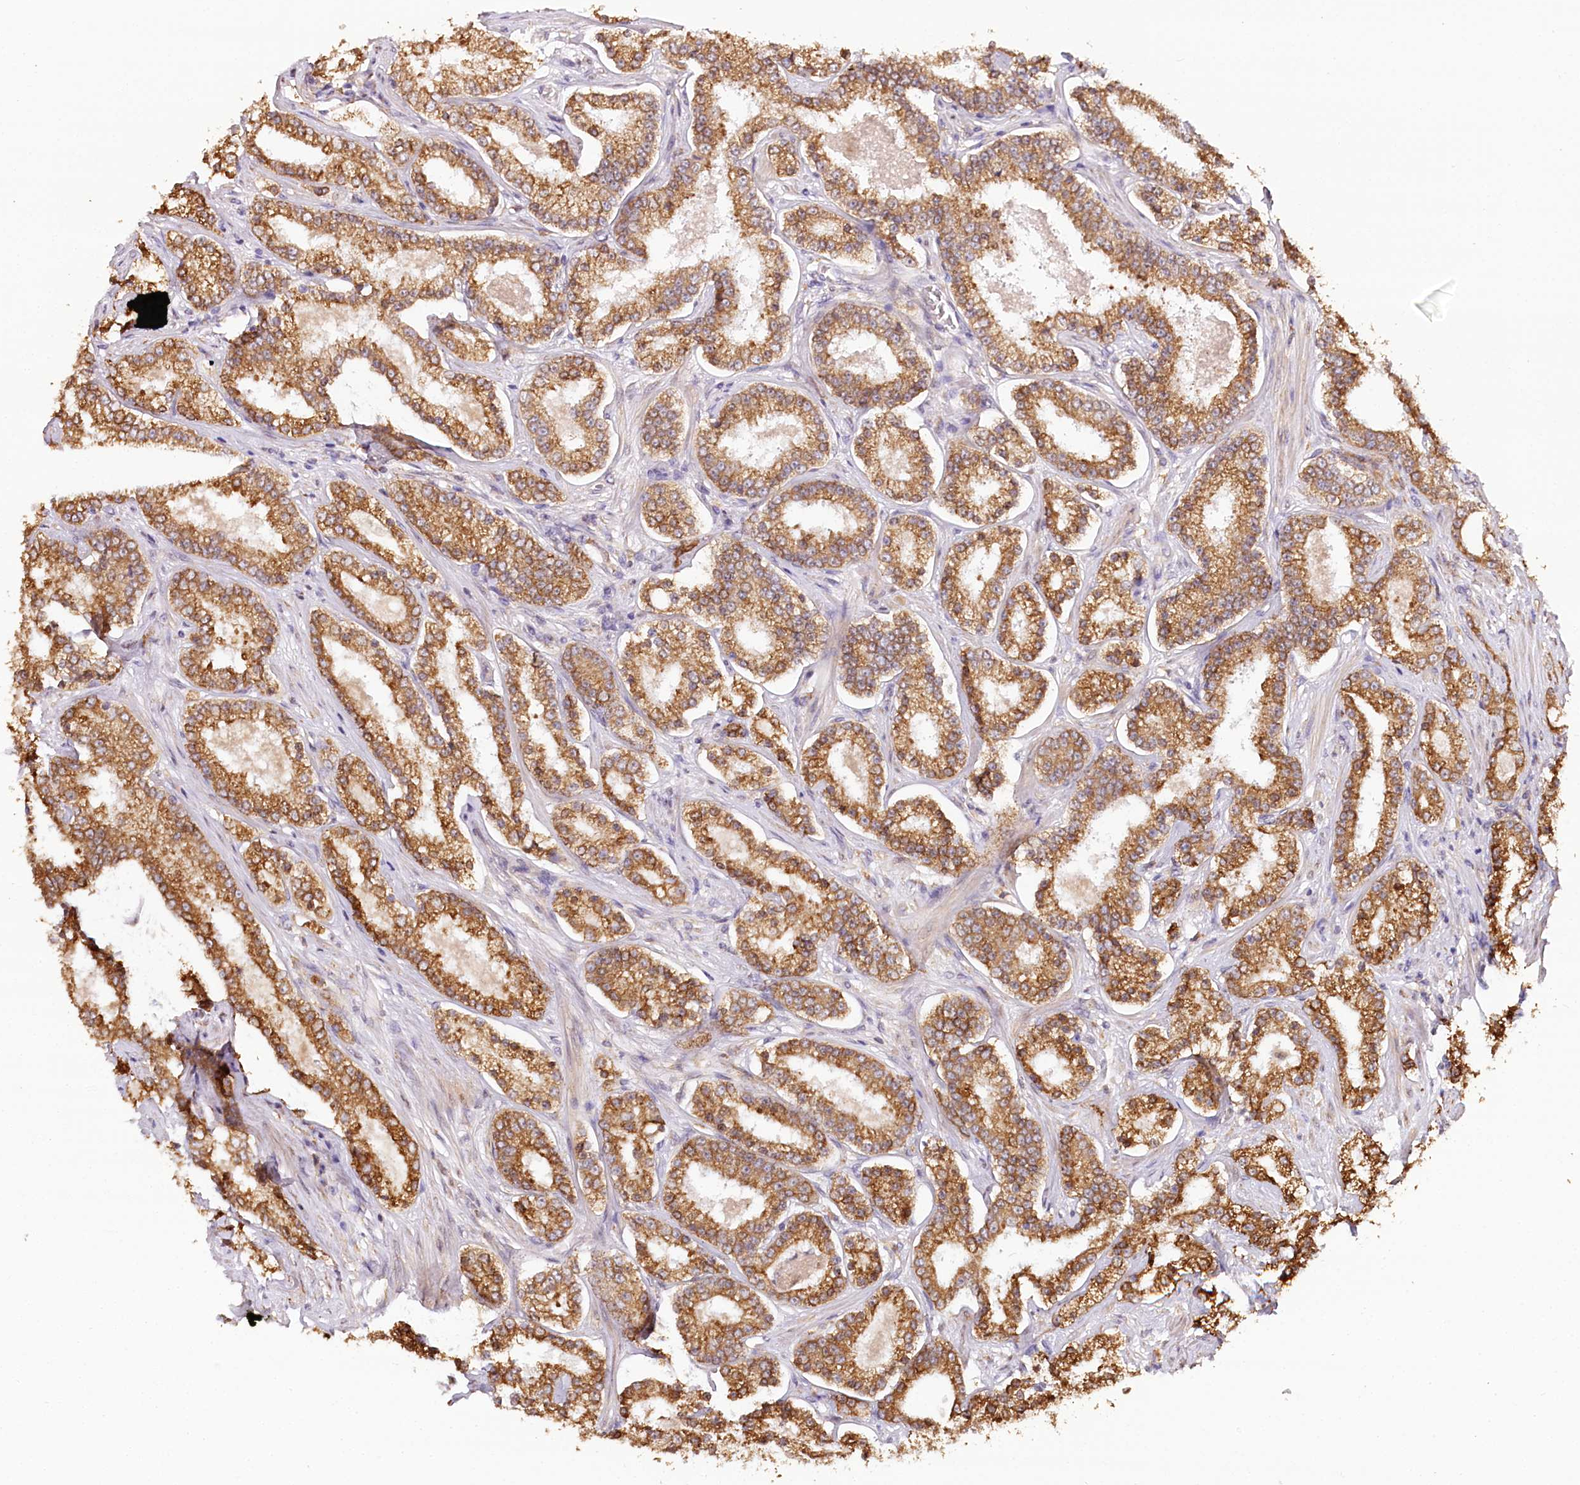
{"staining": {"intensity": "strong", "quantity": ">75%", "location": "cytoplasmic/membranous"}, "tissue": "prostate cancer", "cell_type": "Tumor cells", "image_type": "cancer", "snomed": [{"axis": "morphology", "description": "Normal tissue, NOS"}, {"axis": "morphology", "description": "Adenocarcinoma, High grade"}, {"axis": "topography", "description": "Prostate"}], "caption": "Immunohistochemical staining of human prostate cancer shows high levels of strong cytoplasmic/membranous protein positivity in approximately >75% of tumor cells. Using DAB (brown) and hematoxylin (blue) stains, captured at high magnification using brightfield microscopy.", "gene": "VEGFA", "patient": {"sex": "male", "age": 83}}